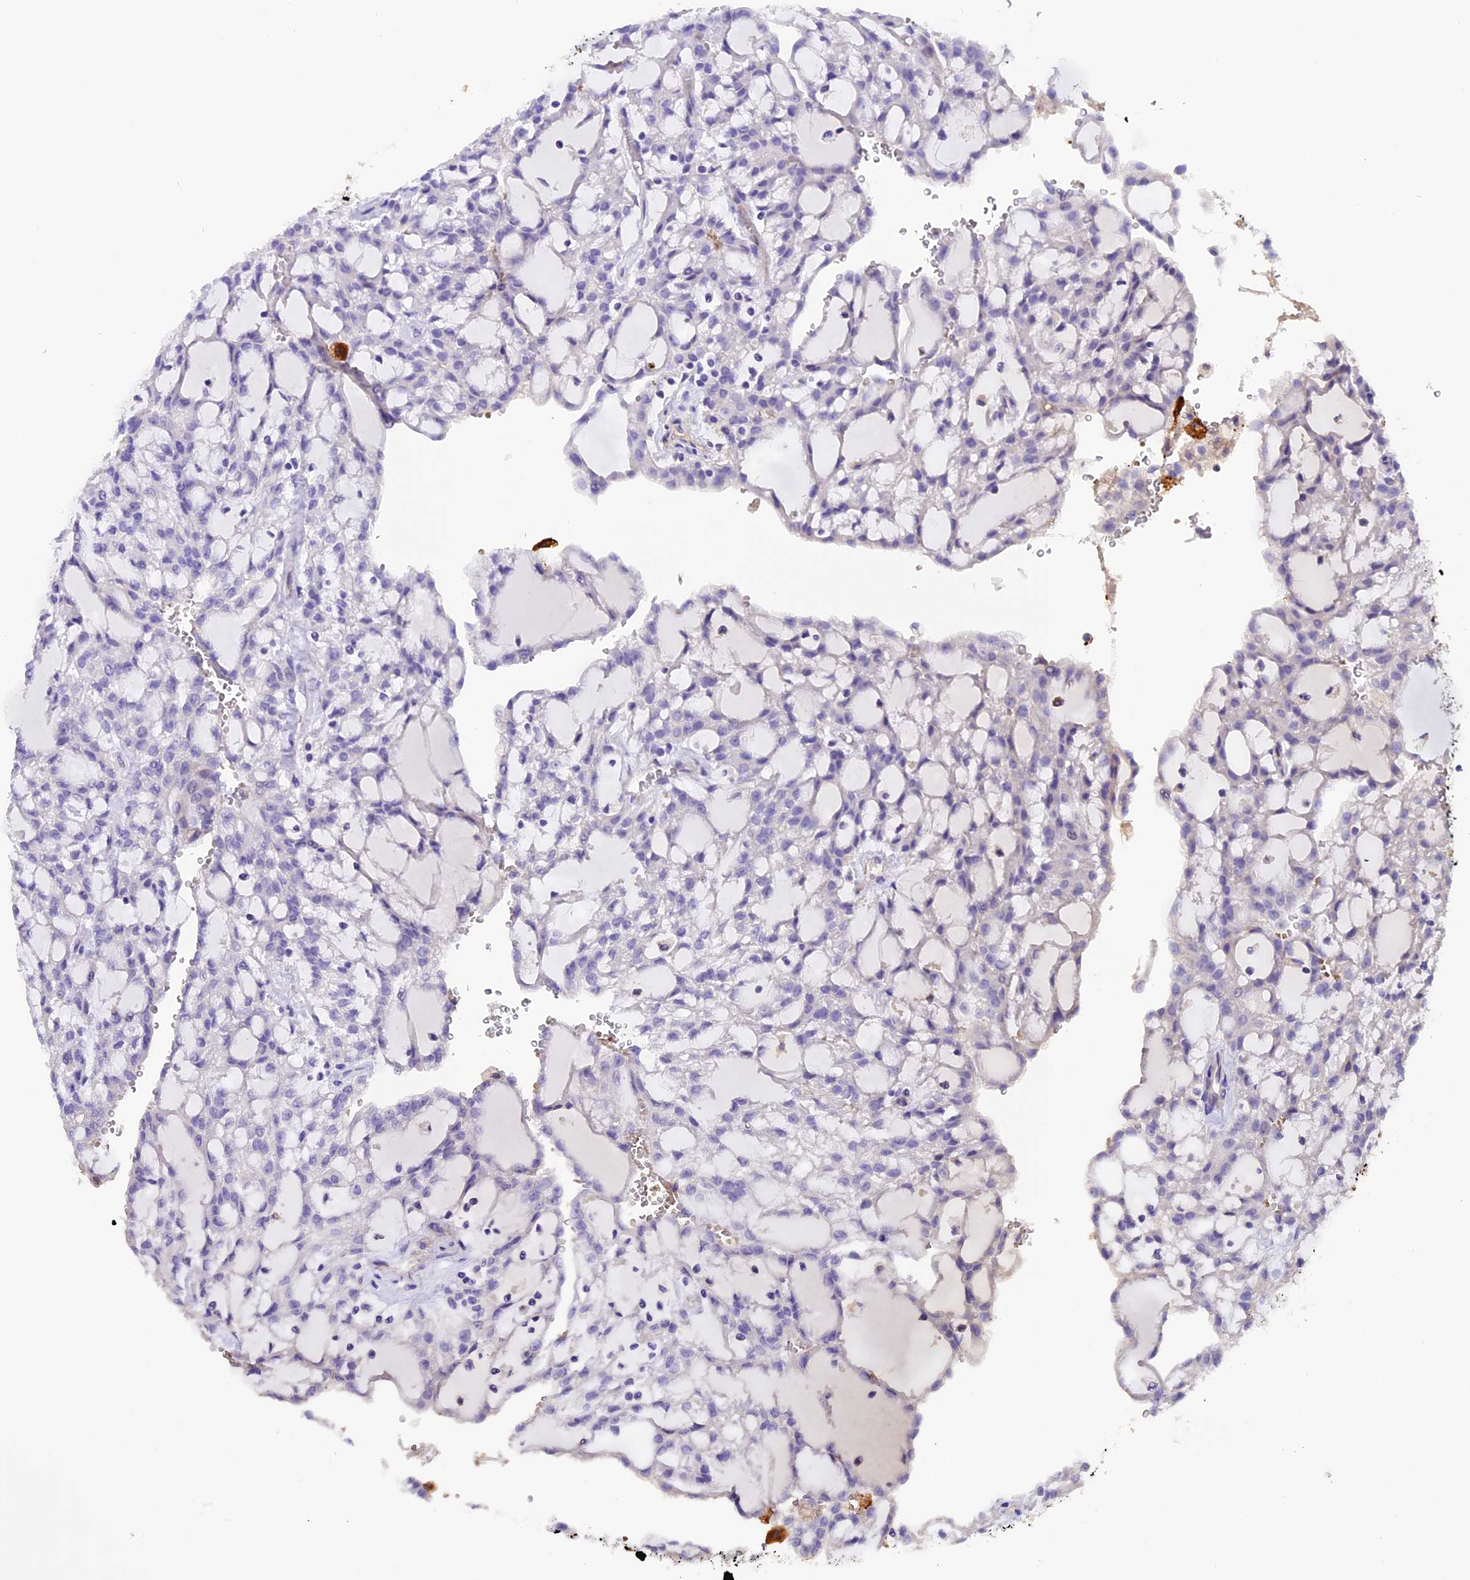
{"staining": {"intensity": "negative", "quantity": "none", "location": "none"}, "tissue": "renal cancer", "cell_type": "Tumor cells", "image_type": "cancer", "snomed": [{"axis": "morphology", "description": "Adenocarcinoma, NOS"}, {"axis": "topography", "description": "Kidney"}], "caption": "An IHC micrograph of renal cancer (adenocarcinoma) is shown. There is no staining in tumor cells of renal cancer (adenocarcinoma).", "gene": "MEX3B", "patient": {"sex": "male", "age": 63}}